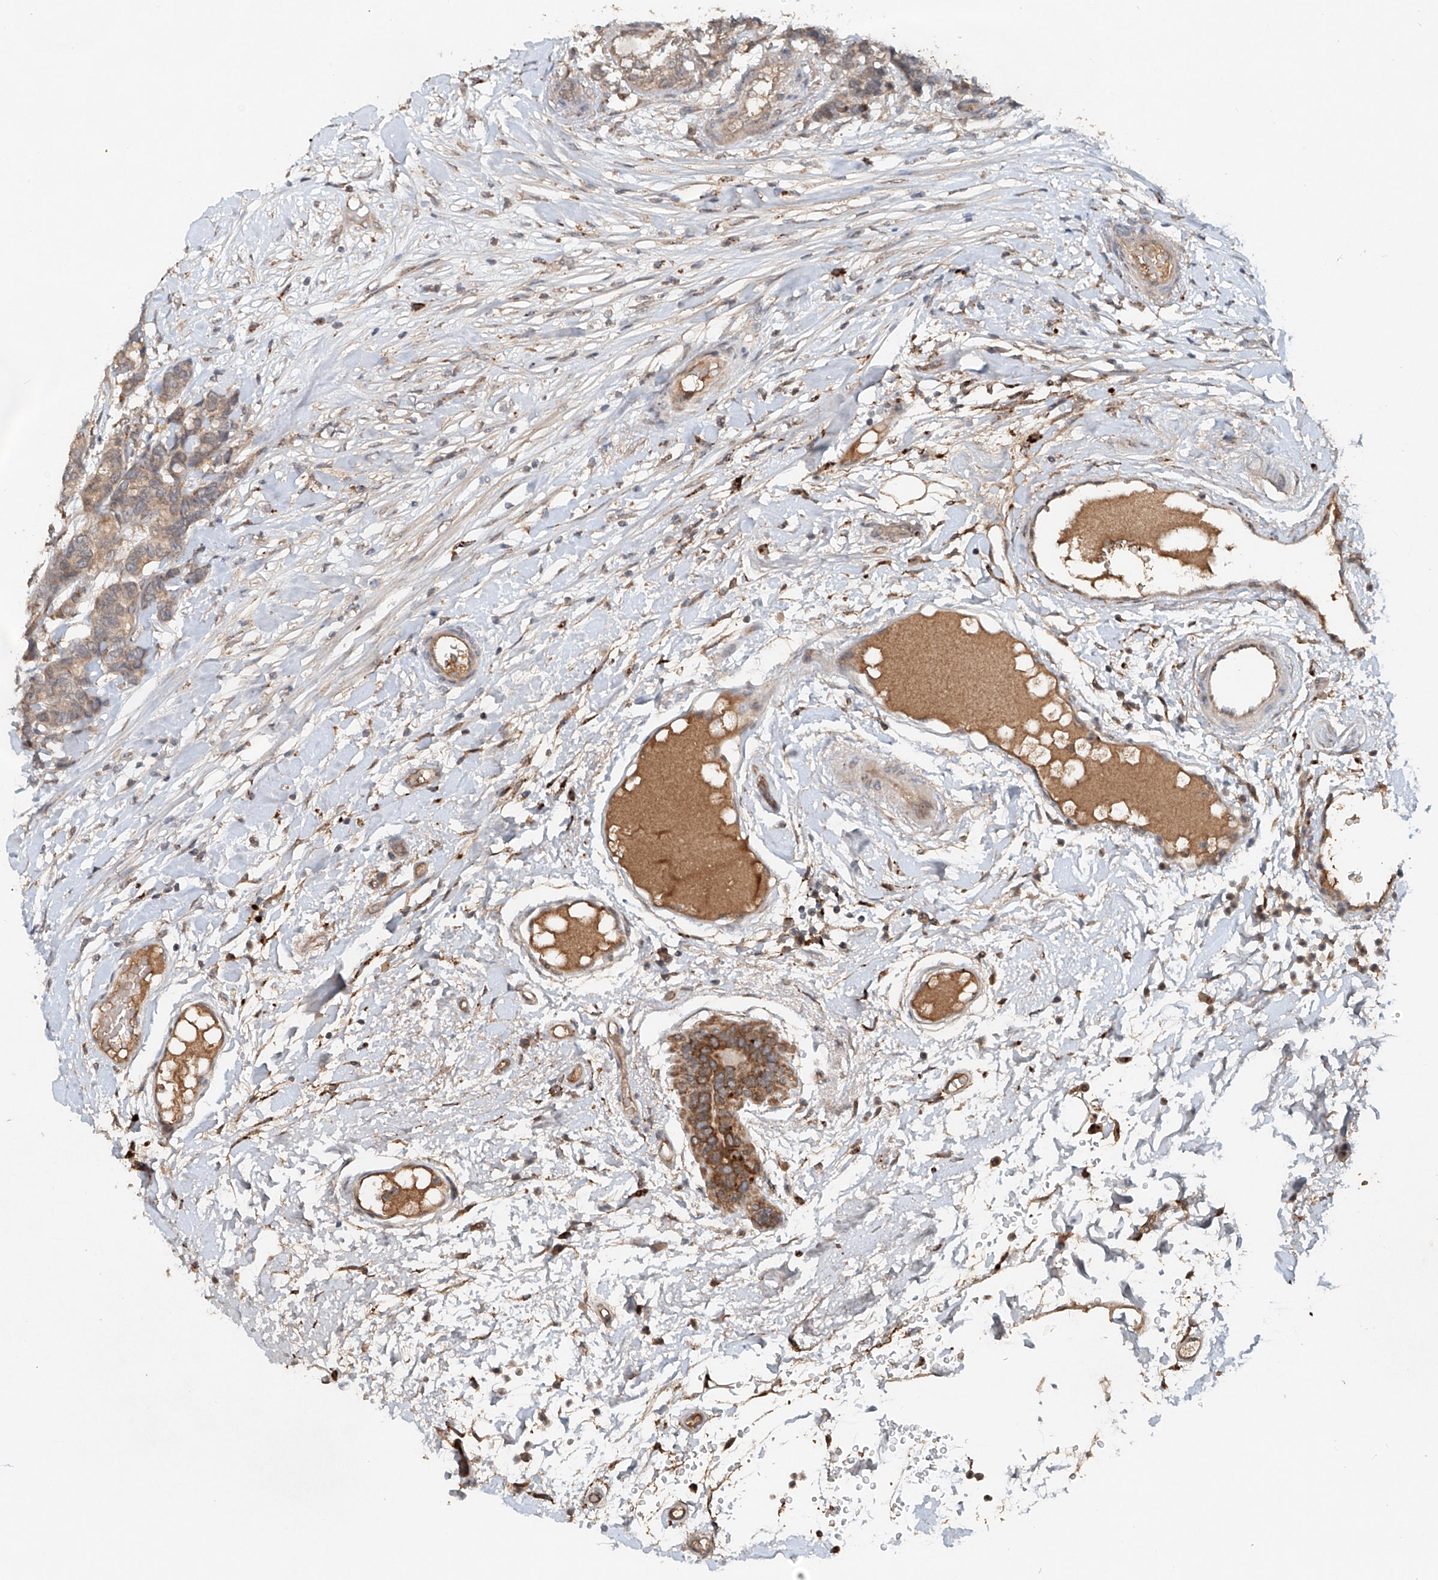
{"staining": {"intensity": "weak", "quantity": ">75%", "location": "cytoplasmic/membranous"}, "tissue": "breast cancer", "cell_type": "Tumor cells", "image_type": "cancer", "snomed": [{"axis": "morphology", "description": "Duct carcinoma"}, {"axis": "topography", "description": "Breast"}], "caption": "High-magnification brightfield microscopy of breast cancer stained with DAB (3,3'-diaminobenzidine) (brown) and counterstained with hematoxylin (blue). tumor cells exhibit weak cytoplasmic/membranous staining is identified in about>75% of cells. (brown staining indicates protein expression, while blue staining denotes nuclei).", "gene": "IER5", "patient": {"sex": "female", "age": 87}}